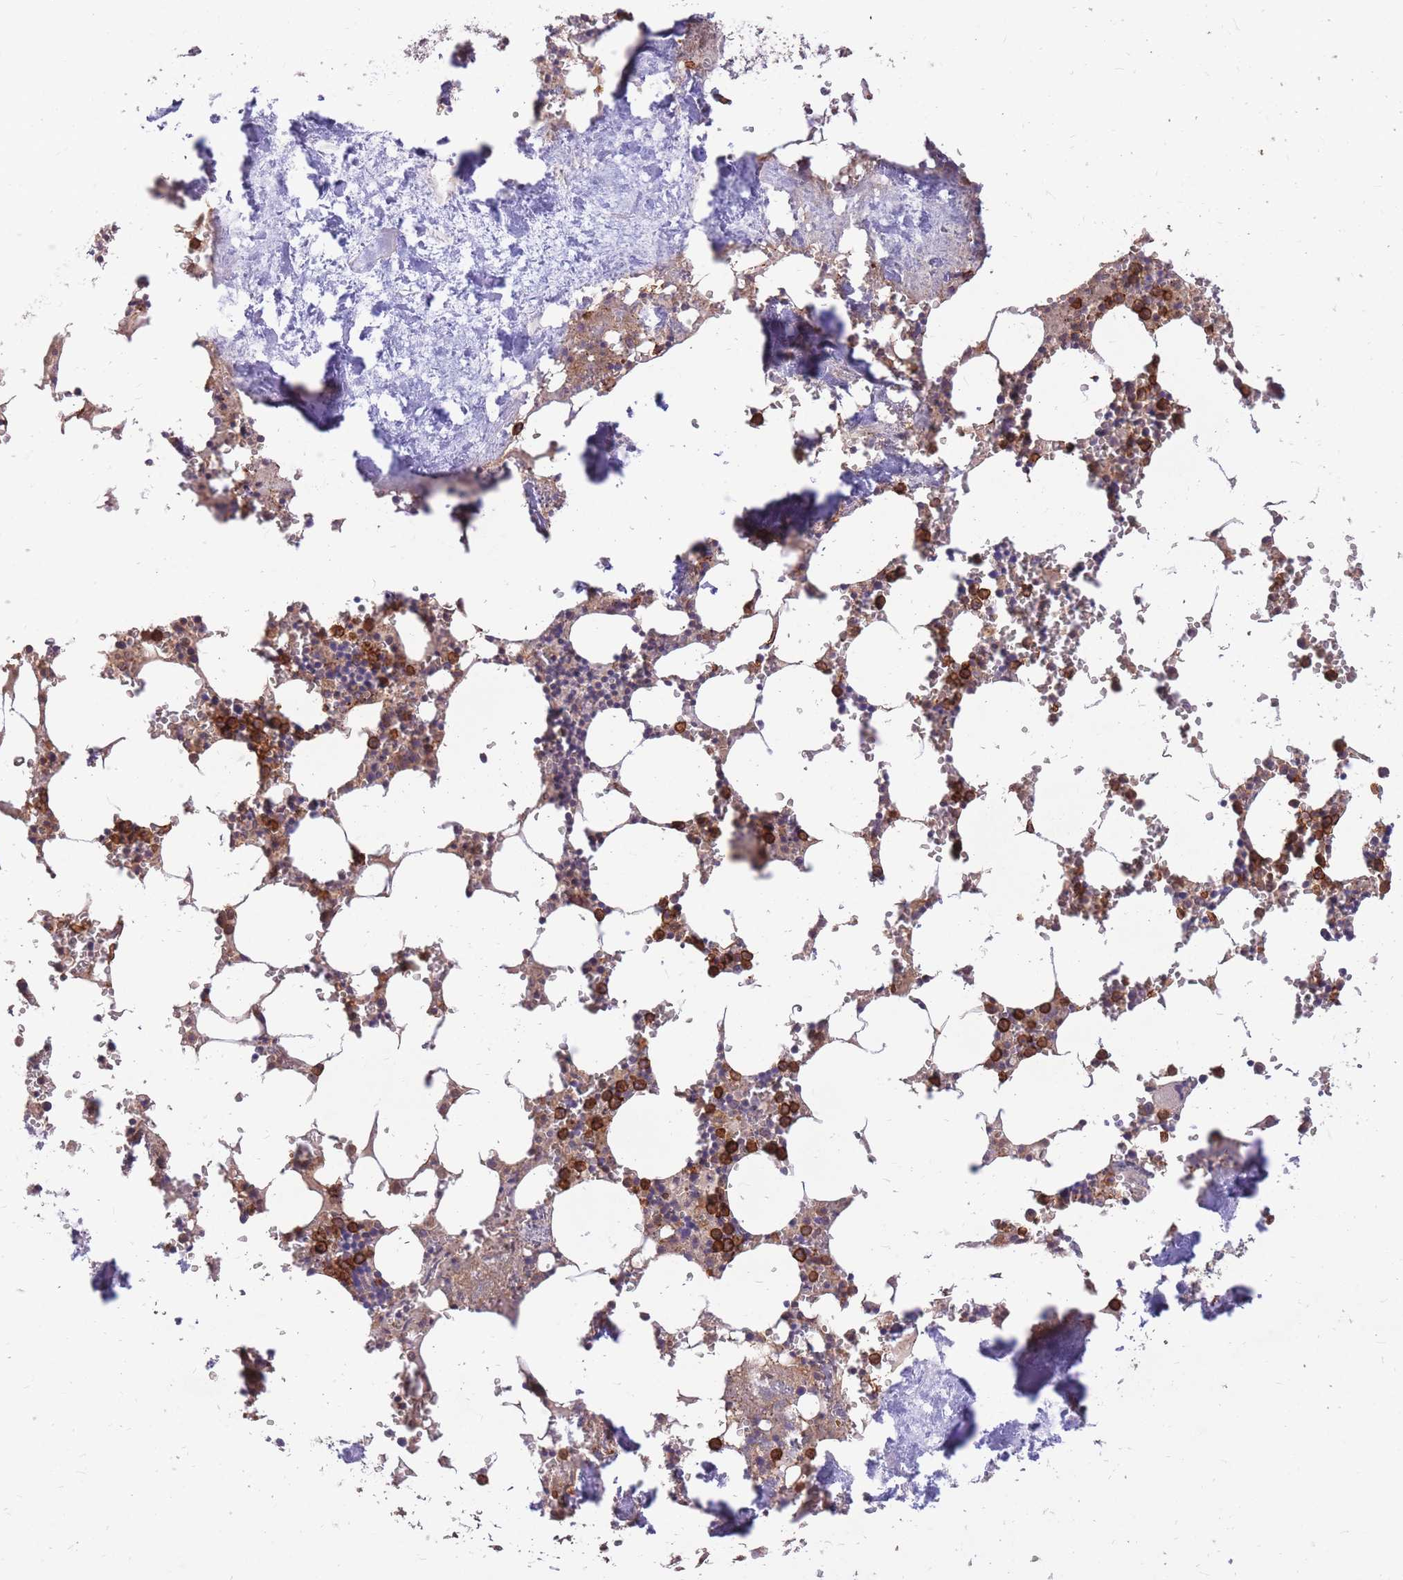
{"staining": {"intensity": "strong", "quantity": "25%-75%", "location": "cytoplasmic/membranous"}, "tissue": "bone marrow", "cell_type": "Hematopoietic cells", "image_type": "normal", "snomed": [{"axis": "morphology", "description": "Normal tissue, NOS"}, {"axis": "topography", "description": "Bone marrow"}], "caption": "Immunohistochemistry (DAB (3,3'-diaminobenzidine)) staining of unremarkable bone marrow shows strong cytoplasmic/membranous protein staining in approximately 25%-75% of hematopoietic cells.", "gene": "IGF2BP2", "patient": {"sex": "male", "age": 54}}